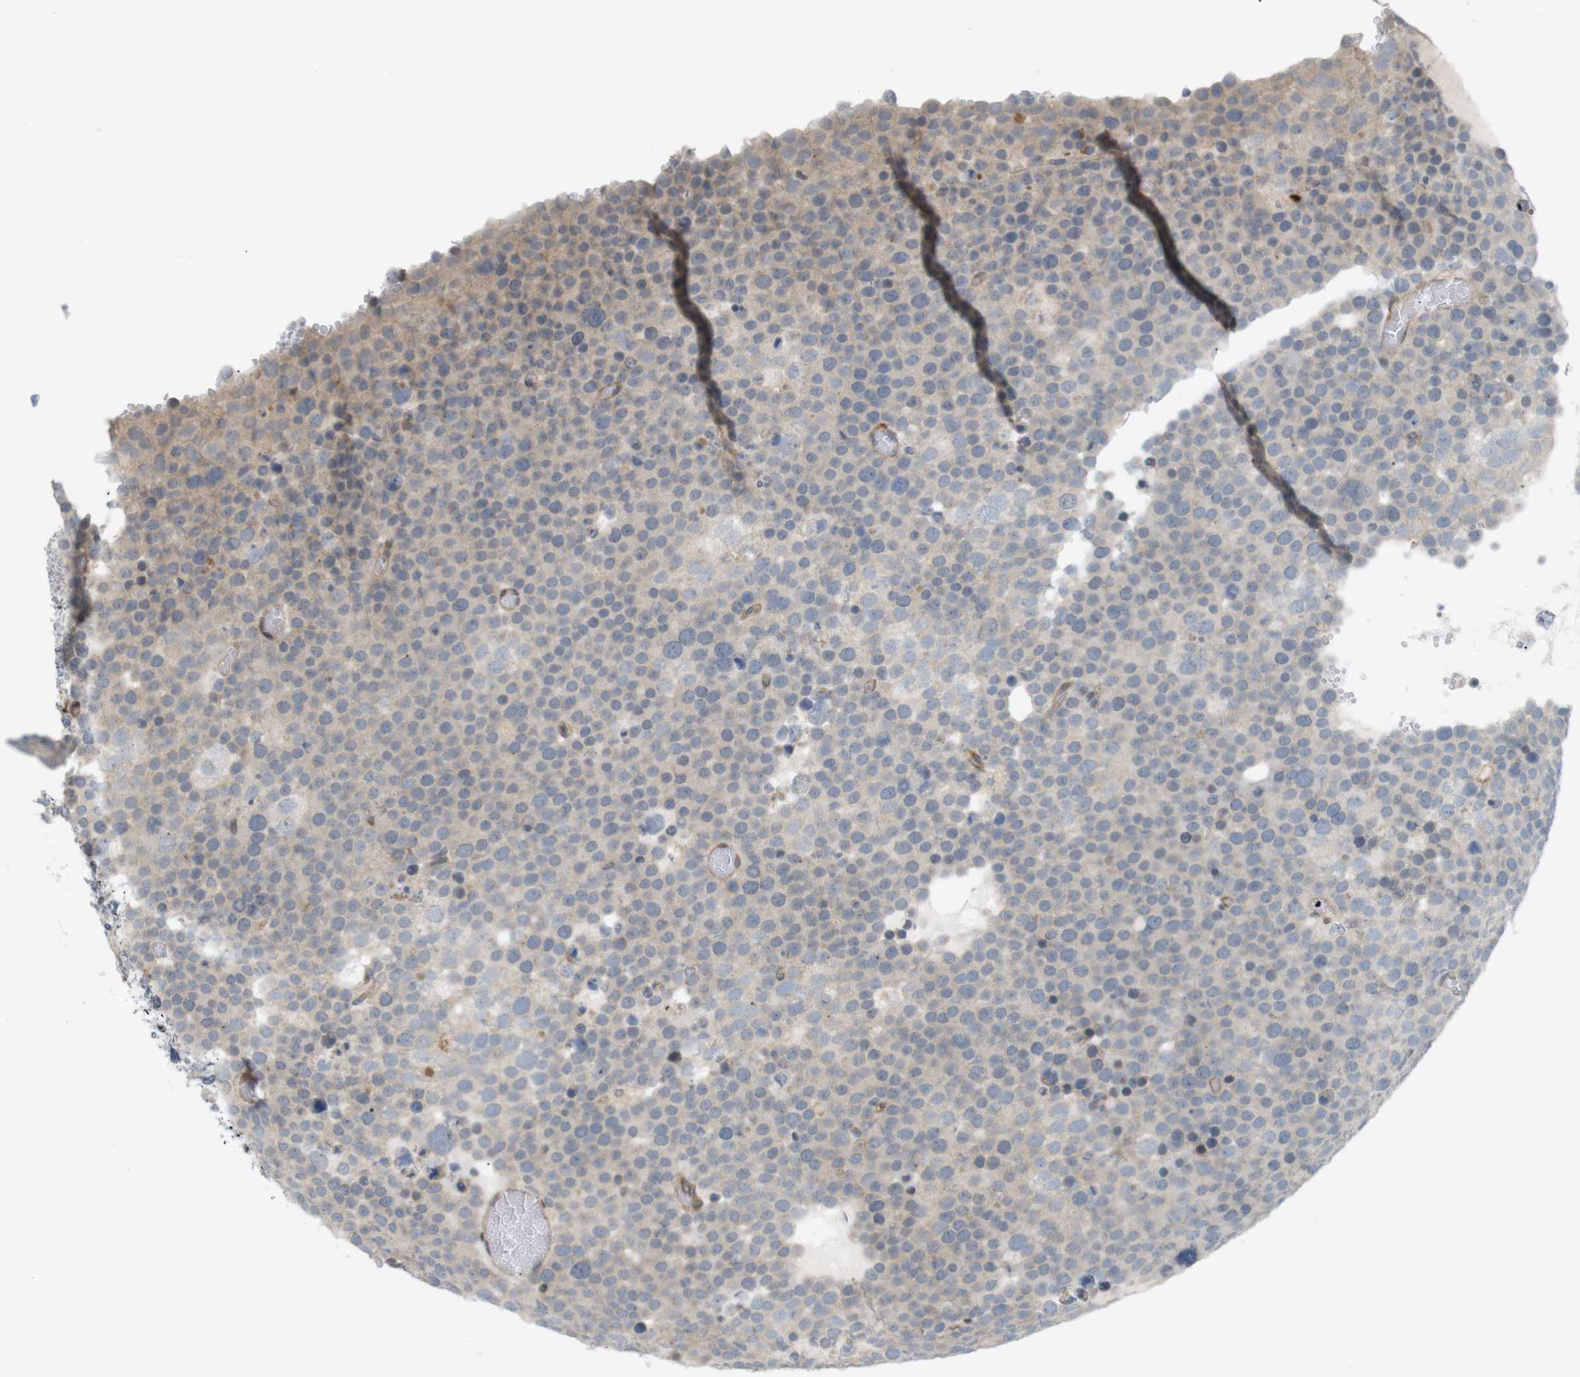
{"staining": {"intensity": "weak", "quantity": "<25%", "location": "cytoplasmic/membranous"}, "tissue": "testis cancer", "cell_type": "Tumor cells", "image_type": "cancer", "snomed": [{"axis": "morphology", "description": "Seminoma, NOS"}, {"axis": "topography", "description": "Testis"}], "caption": "Micrograph shows no significant protein positivity in tumor cells of testis seminoma. (DAB (3,3'-diaminobenzidine) immunohistochemistry (IHC), high magnification).", "gene": "PPP1R14A", "patient": {"sex": "male", "age": 71}}